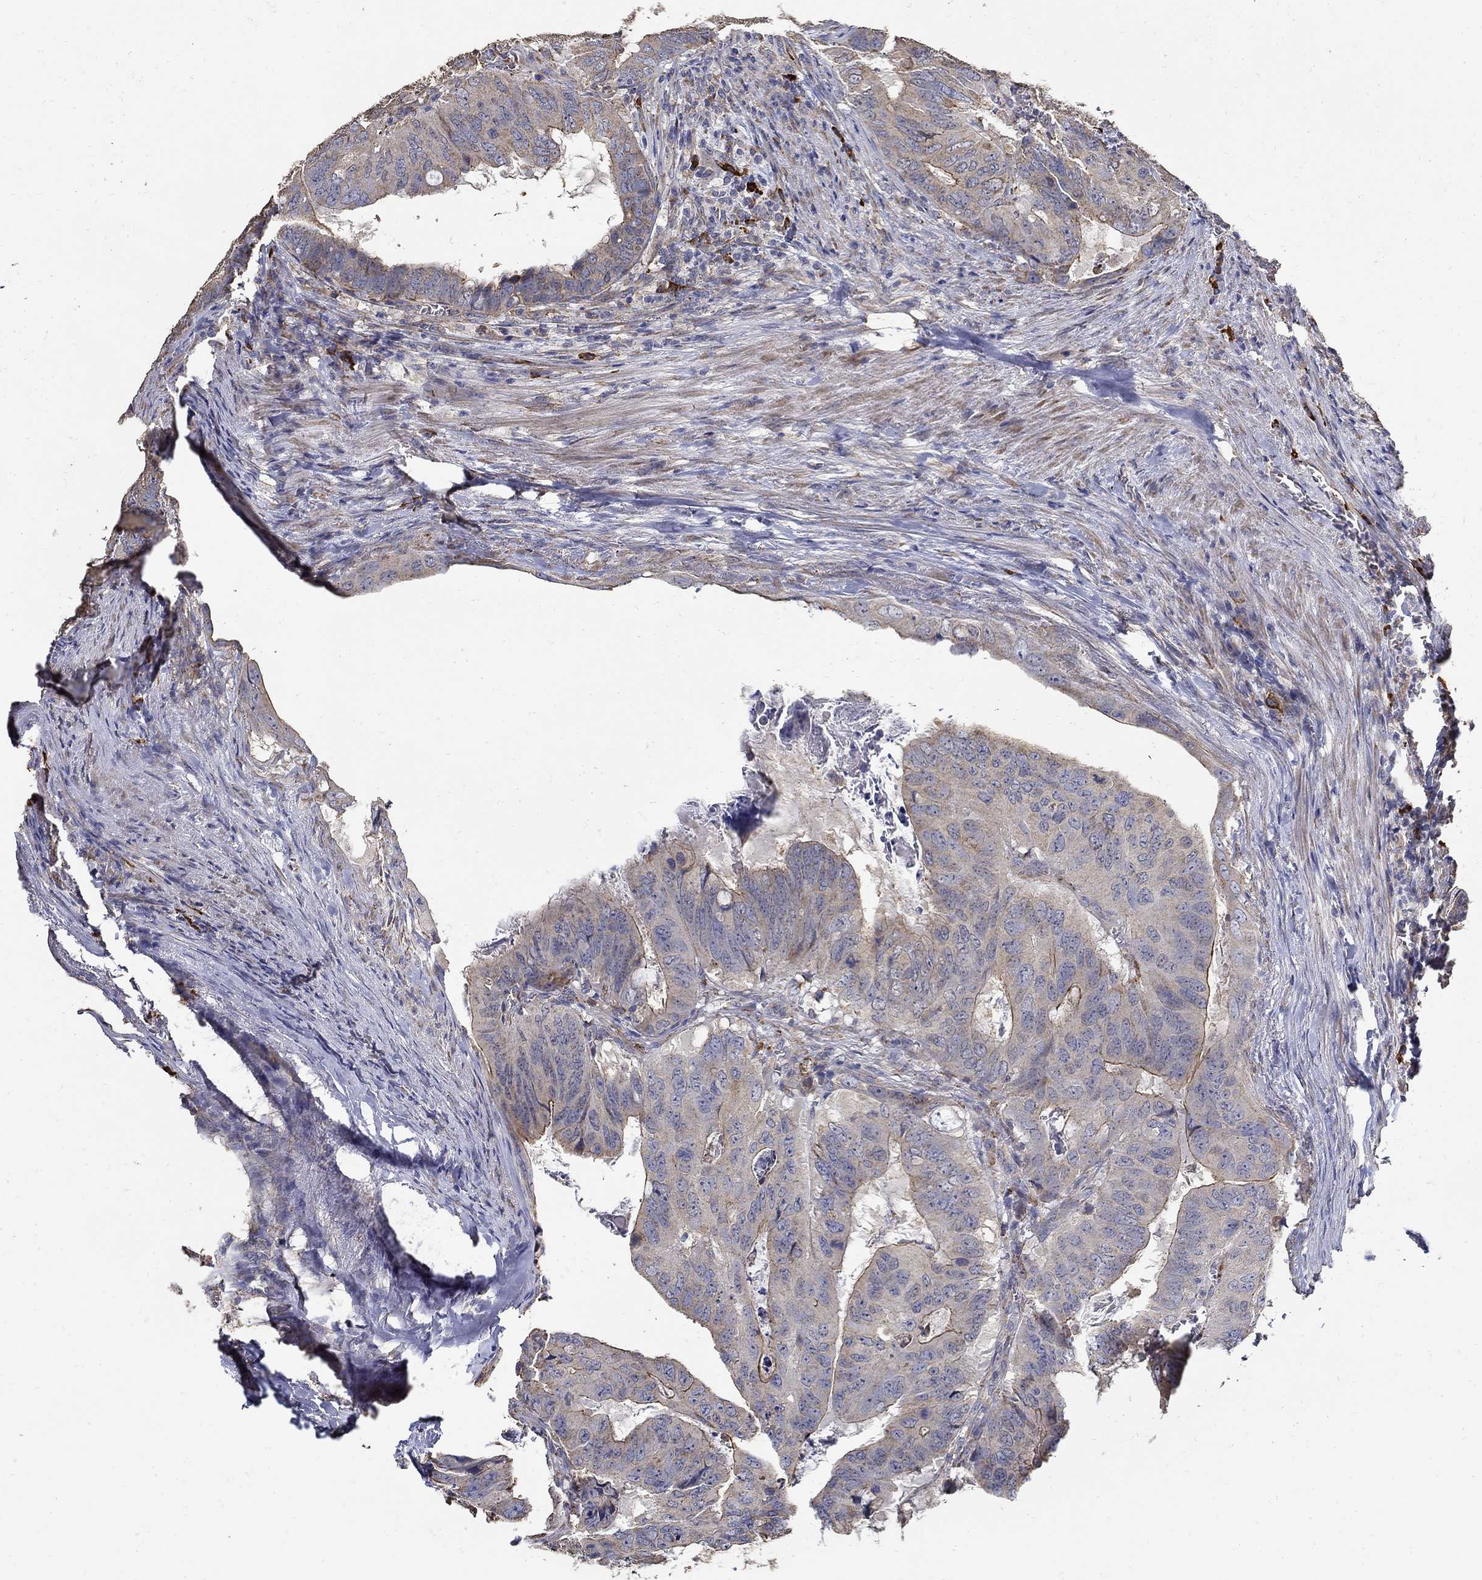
{"staining": {"intensity": "strong", "quantity": "<25%", "location": "cytoplasmic/membranous"}, "tissue": "colorectal cancer", "cell_type": "Tumor cells", "image_type": "cancer", "snomed": [{"axis": "morphology", "description": "Adenocarcinoma, NOS"}, {"axis": "topography", "description": "Colon"}], "caption": "Tumor cells display strong cytoplasmic/membranous positivity in about <25% of cells in adenocarcinoma (colorectal).", "gene": "EMILIN3", "patient": {"sex": "male", "age": 79}}